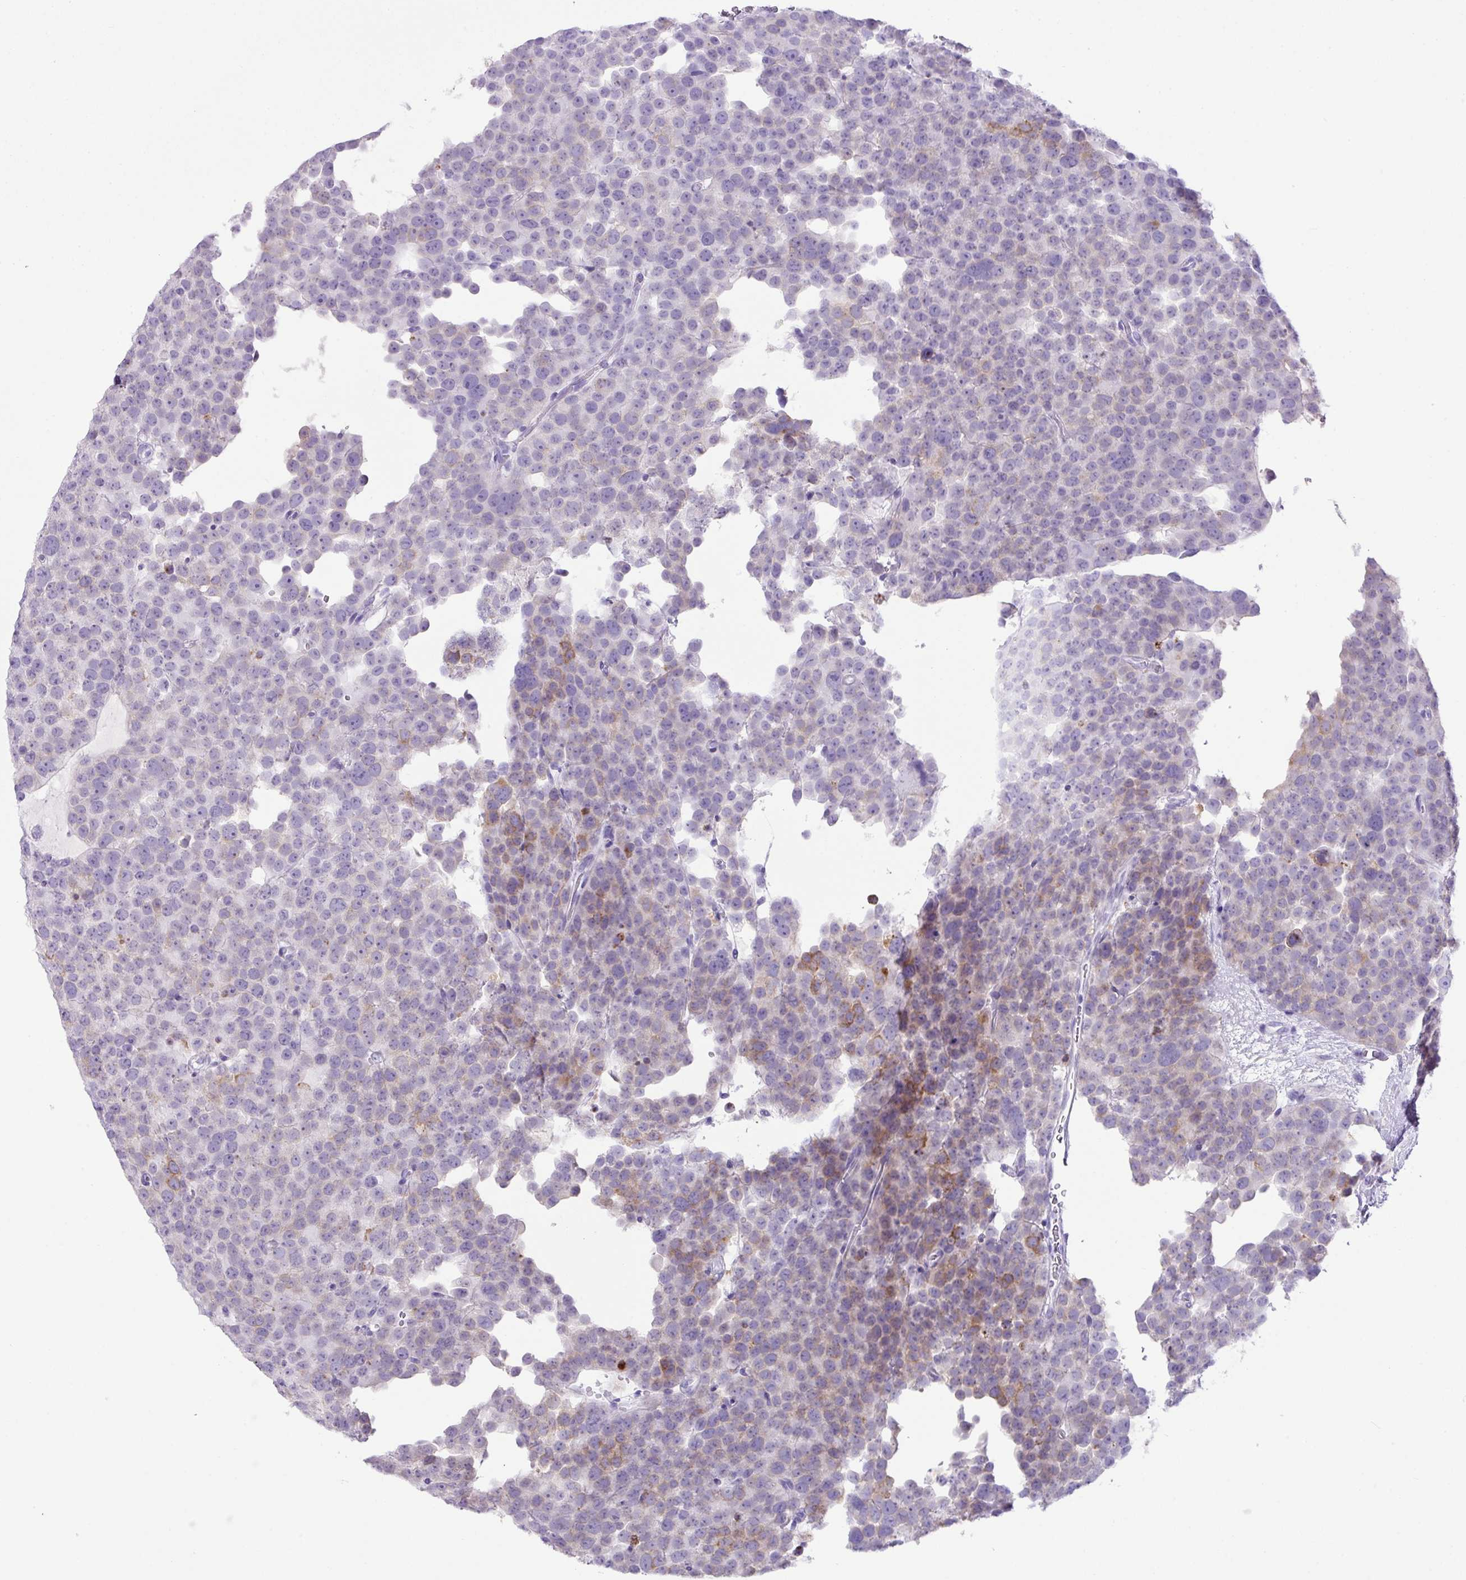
{"staining": {"intensity": "negative", "quantity": "none", "location": "none"}, "tissue": "testis cancer", "cell_type": "Tumor cells", "image_type": "cancer", "snomed": [{"axis": "morphology", "description": "Seminoma, NOS"}, {"axis": "topography", "description": "Testis"}], "caption": "A micrograph of human testis seminoma is negative for staining in tumor cells.", "gene": "RGS21", "patient": {"sex": "male", "age": 71}}